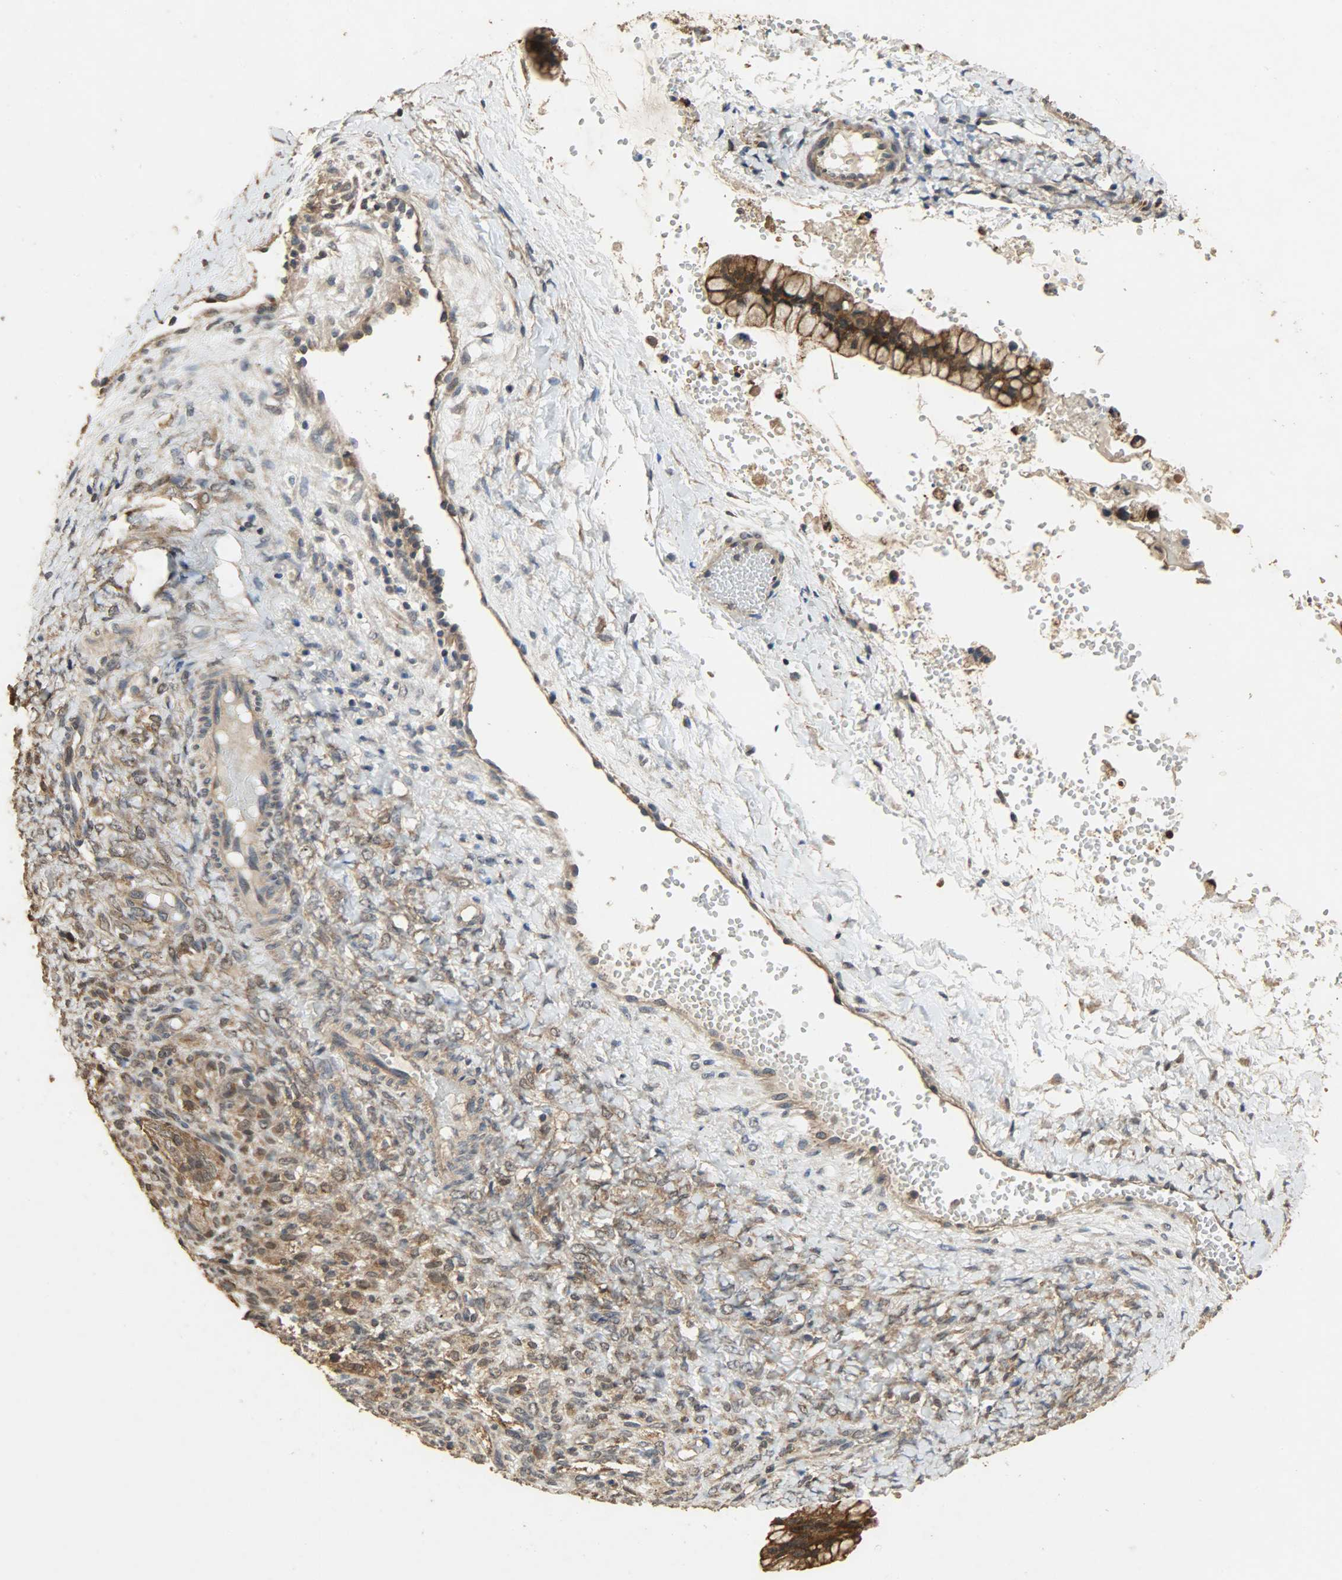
{"staining": {"intensity": "strong", "quantity": ">75%", "location": "cytoplasmic/membranous"}, "tissue": "ovarian cancer", "cell_type": "Tumor cells", "image_type": "cancer", "snomed": [{"axis": "morphology", "description": "Cystadenocarcinoma, mucinous, NOS"}, {"axis": "topography", "description": "Ovary"}], "caption": "Protein analysis of ovarian cancer (mucinous cystadenocarcinoma) tissue demonstrates strong cytoplasmic/membranous expression in about >75% of tumor cells.", "gene": "CDKN2C", "patient": {"sex": "female", "age": 36}}